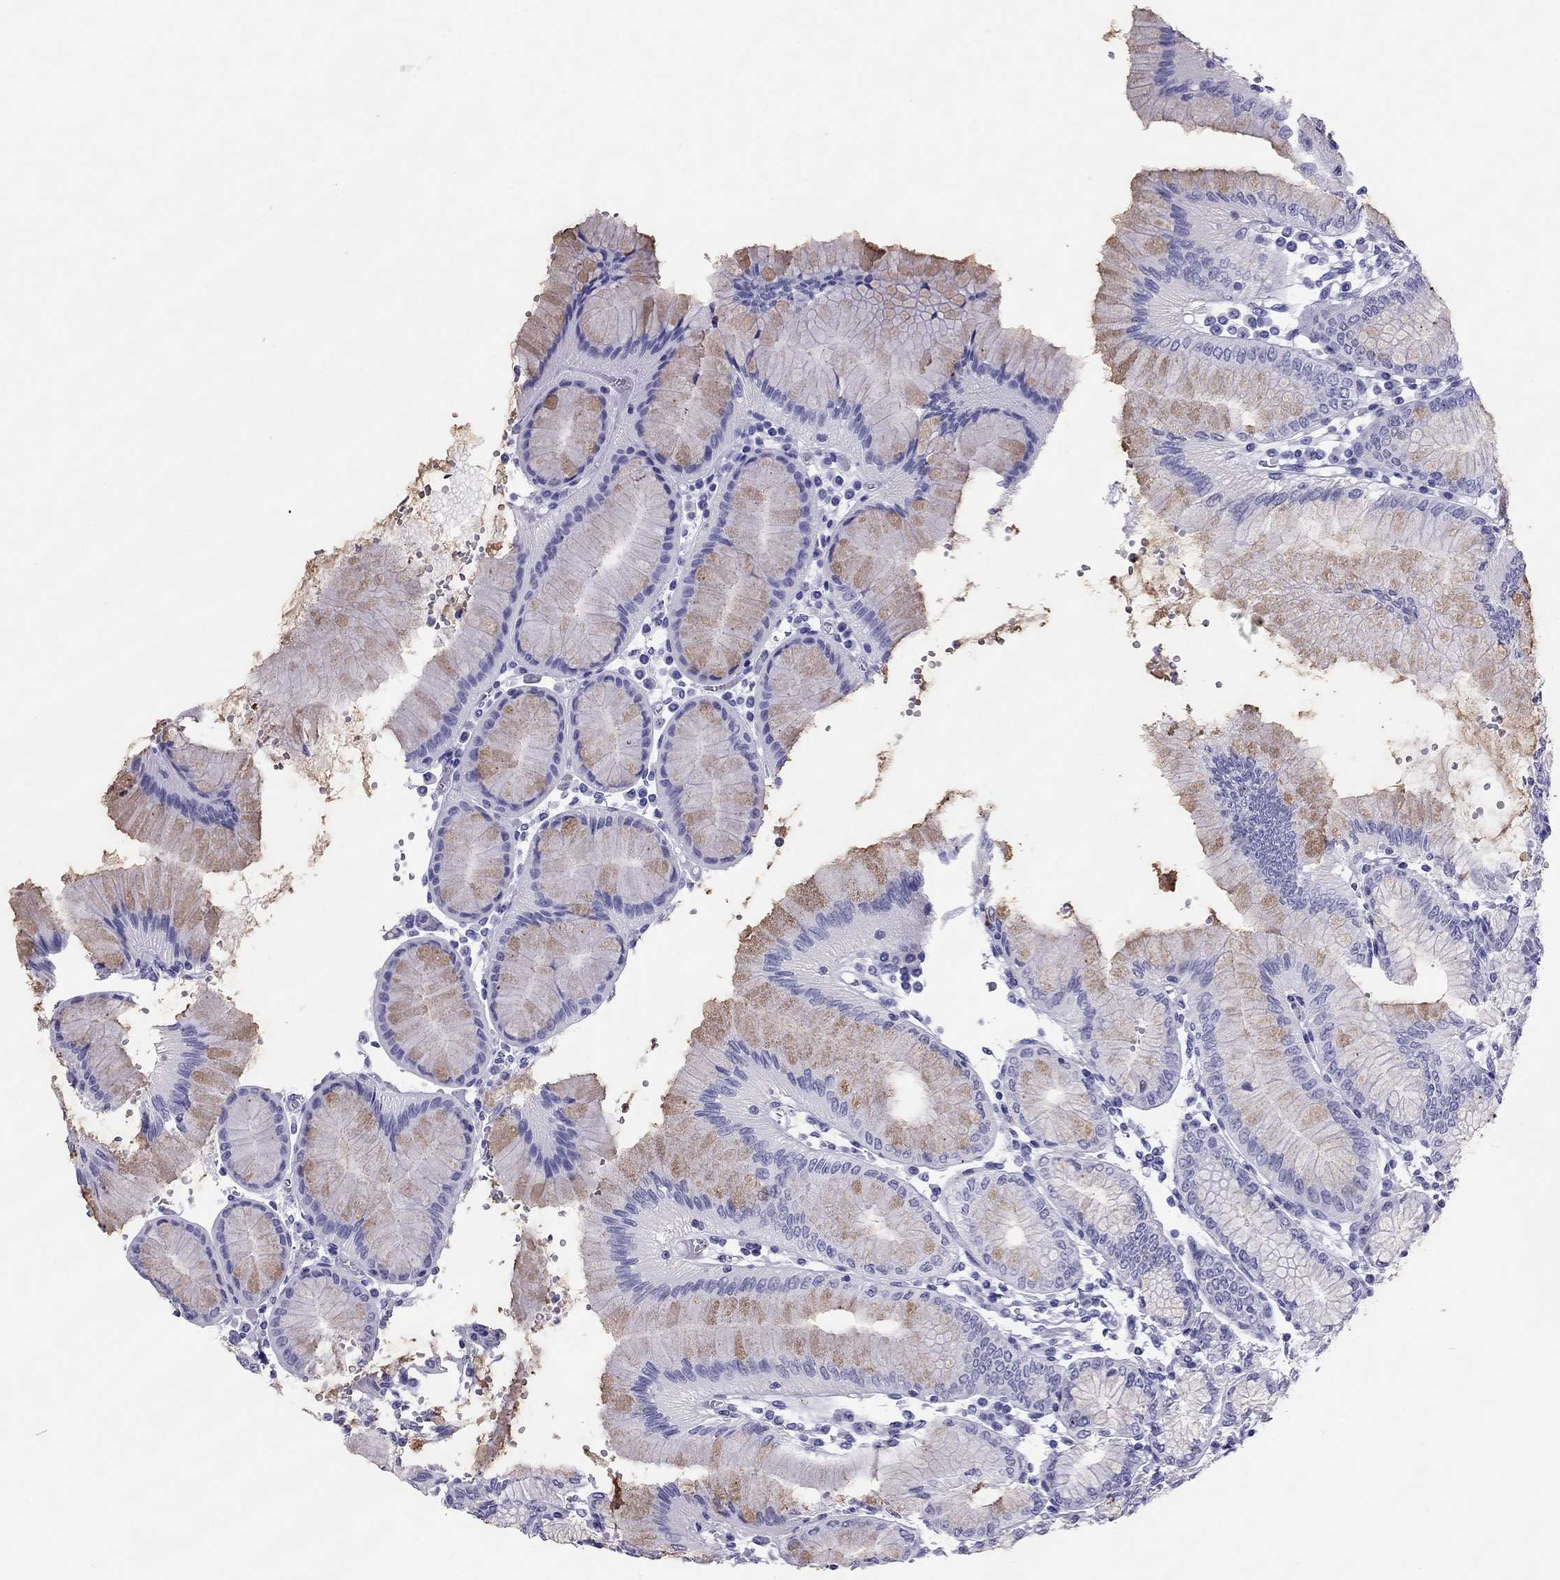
{"staining": {"intensity": "weak", "quantity": "25%-75%", "location": "cytoplasmic/membranous"}, "tissue": "stomach", "cell_type": "Glandular cells", "image_type": "normal", "snomed": [{"axis": "morphology", "description": "Normal tissue, NOS"}, {"axis": "topography", "description": "Skeletal muscle"}, {"axis": "topography", "description": "Stomach"}], "caption": "Protein expression analysis of unremarkable stomach exhibits weak cytoplasmic/membranous staining in approximately 25%-75% of glandular cells.", "gene": "PDE6A", "patient": {"sex": "female", "age": 57}}